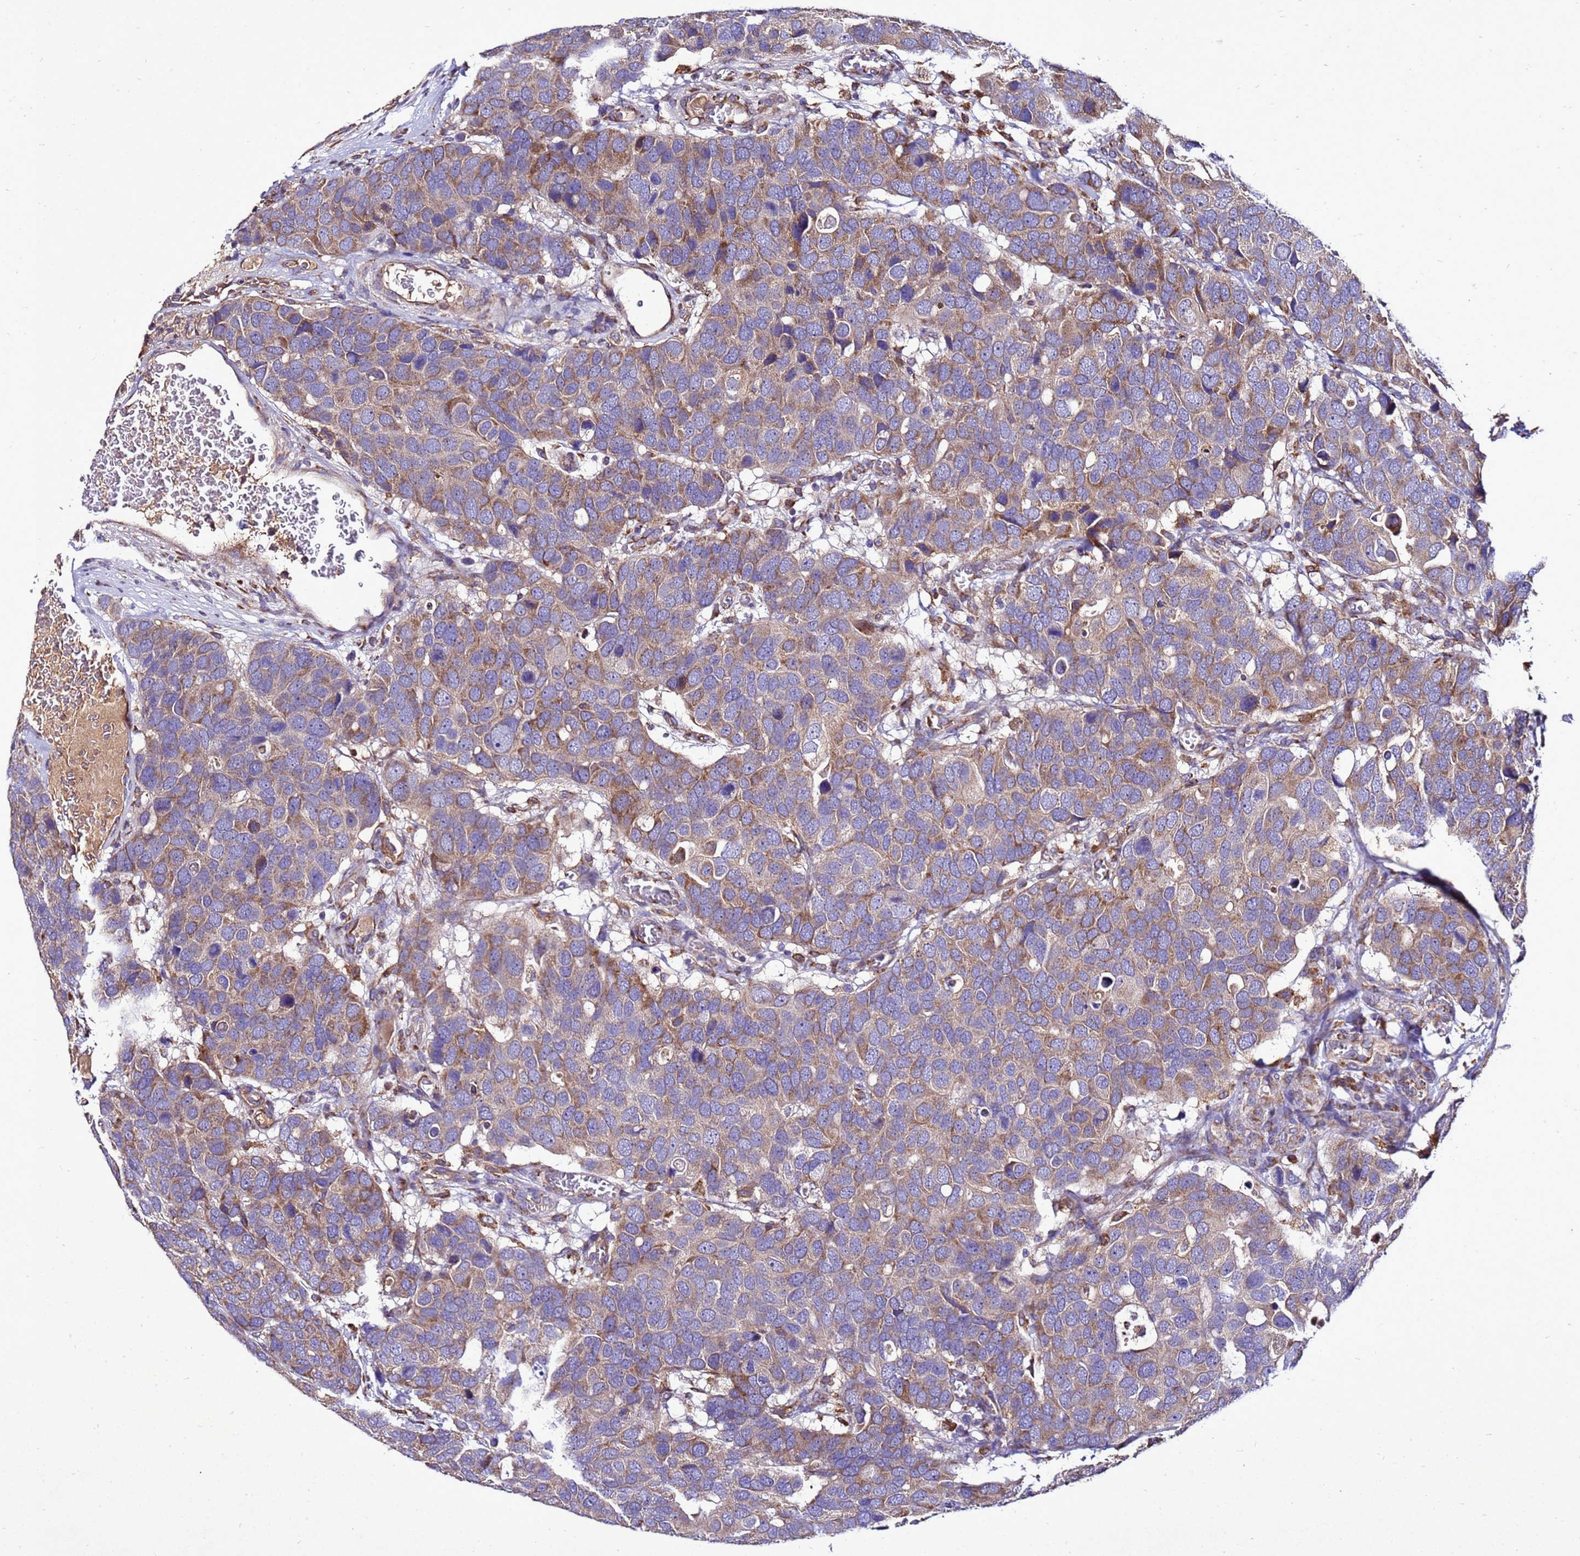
{"staining": {"intensity": "moderate", "quantity": "<25%", "location": "cytoplasmic/membranous"}, "tissue": "breast cancer", "cell_type": "Tumor cells", "image_type": "cancer", "snomed": [{"axis": "morphology", "description": "Duct carcinoma"}, {"axis": "topography", "description": "Breast"}], "caption": "Protein expression by immunohistochemistry (IHC) displays moderate cytoplasmic/membranous expression in about <25% of tumor cells in breast invasive ductal carcinoma.", "gene": "ANTKMT", "patient": {"sex": "female", "age": 83}}